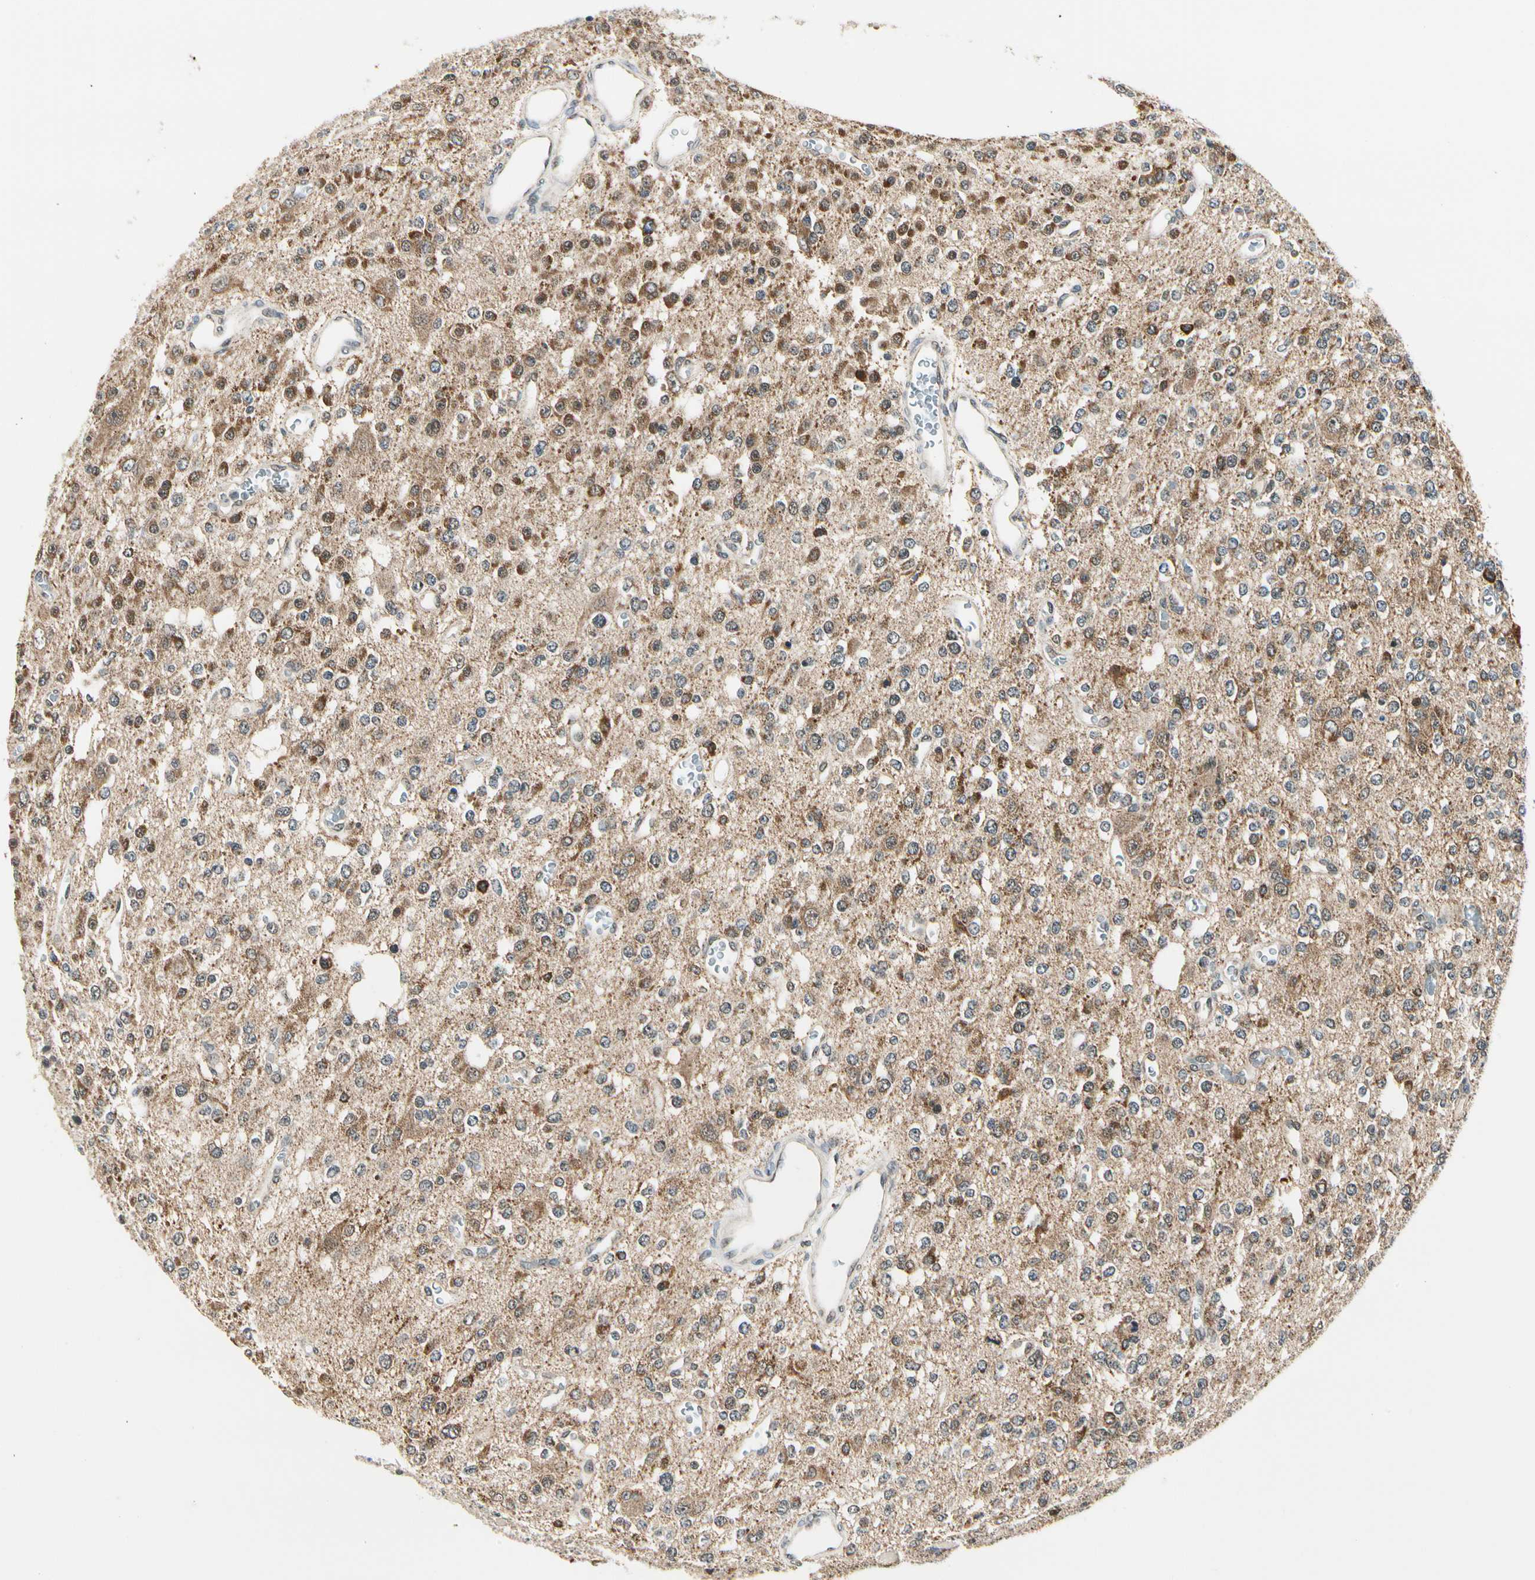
{"staining": {"intensity": "strong", "quantity": ">75%", "location": "cytoplasmic/membranous"}, "tissue": "glioma", "cell_type": "Tumor cells", "image_type": "cancer", "snomed": [{"axis": "morphology", "description": "Glioma, malignant, Low grade"}, {"axis": "topography", "description": "Brain"}], "caption": "Protein staining demonstrates strong cytoplasmic/membranous expression in approximately >75% of tumor cells in glioma. Immunohistochemistry (ihc) stains the protein of interest in brown and the nuclei are stained blue.", "gene": "PDK2", "patient": {"sex": "male", "age": 38}}